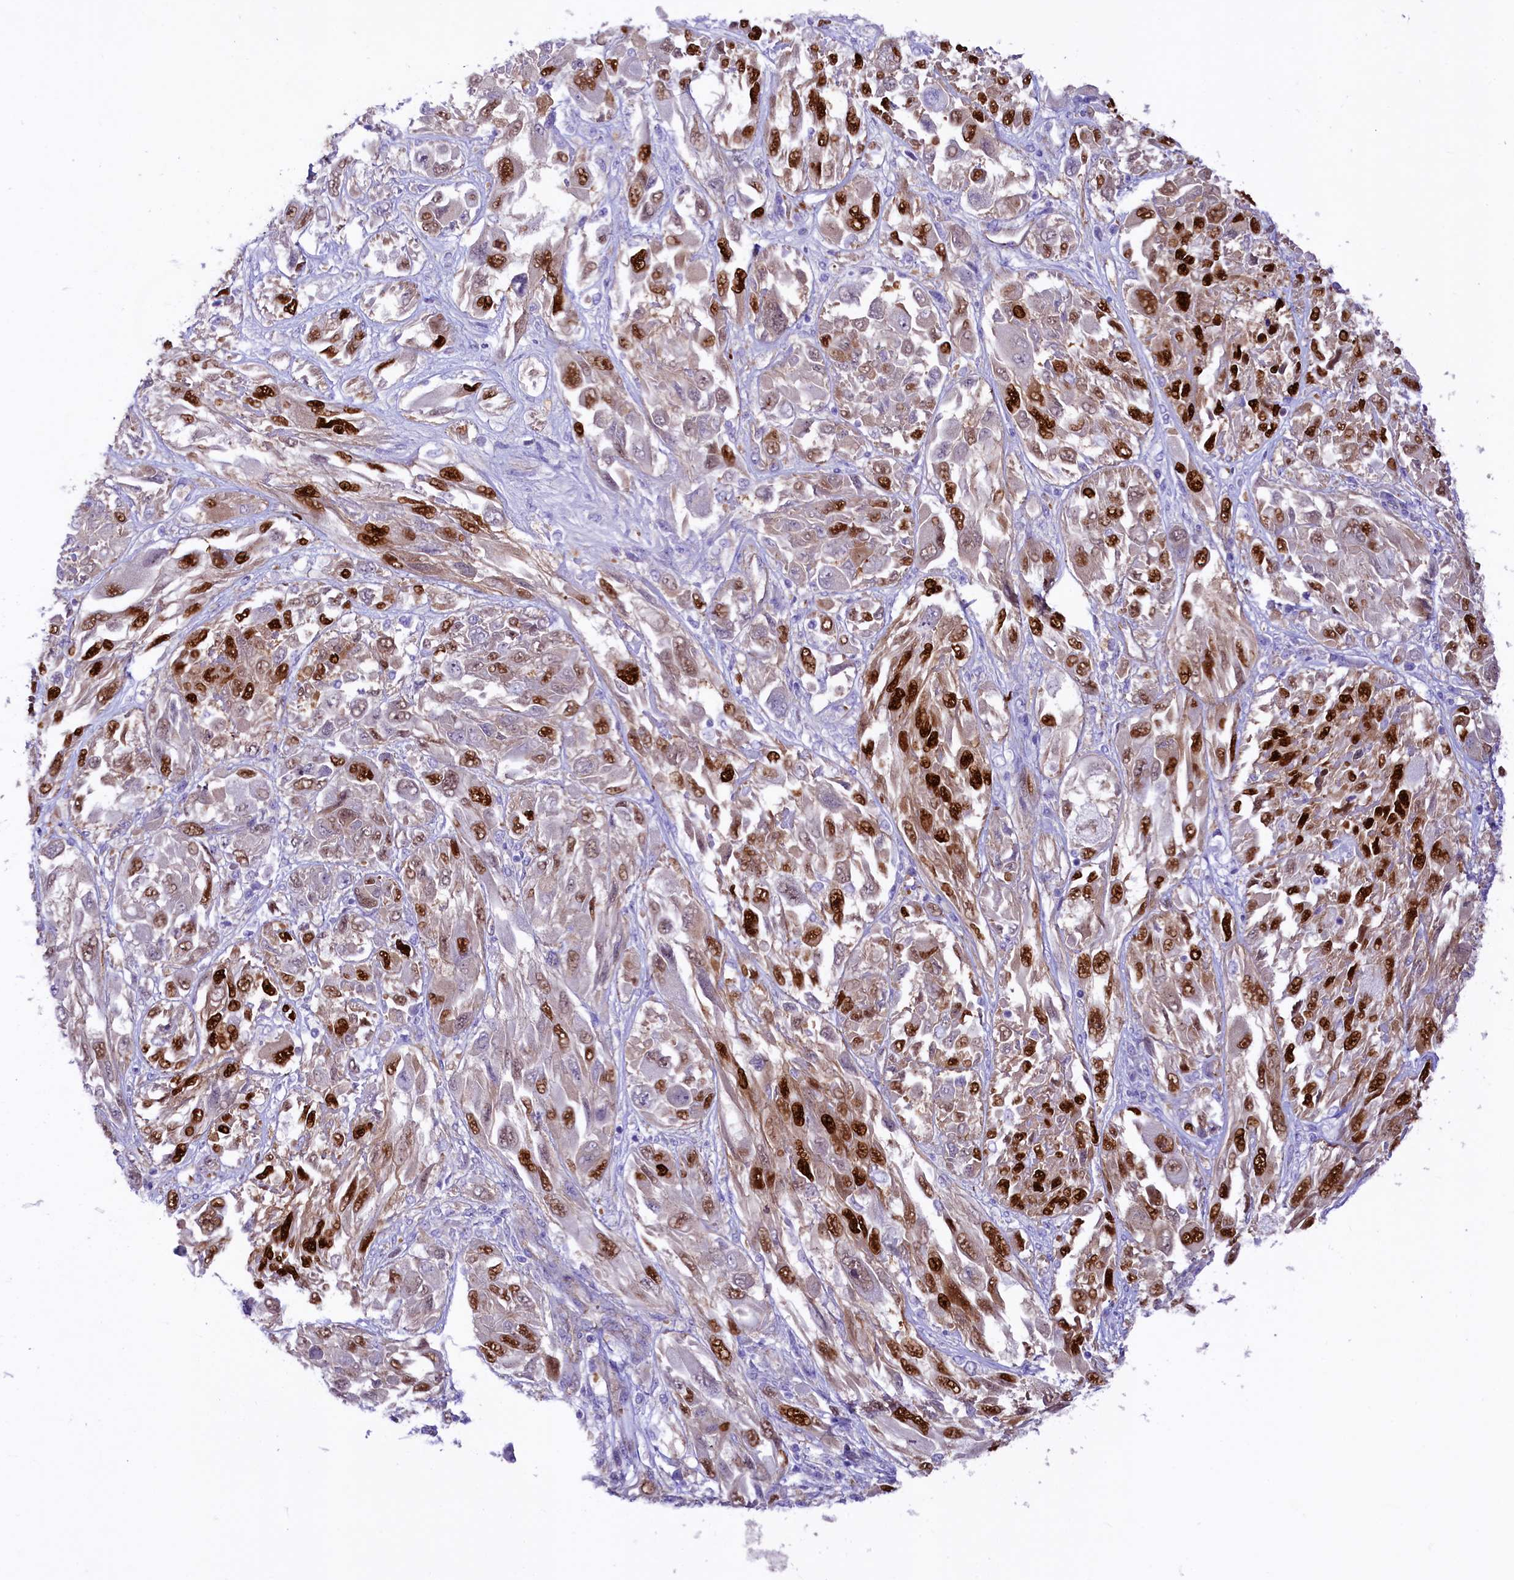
{"staining": {"intensity": "strong", "quantity": ">75%", "location": "nuclear"}, "tissue": "melanoma", "cell_type": "Tumor cells", "image_type": "cancer", "snomed": [{"axis": "morphology", "description": "Malignant melanoma, NOS"}, {"axis": "topography", "description": "Skin"}], "caption": "IHC micrograph of human malignant melanoma stained for a protein (brown), which reveals high levels of strong nuclear expression in about >75% of tumor cells.", "gene": "SLF1", "patient": {"sex": "female", "age": 91}}